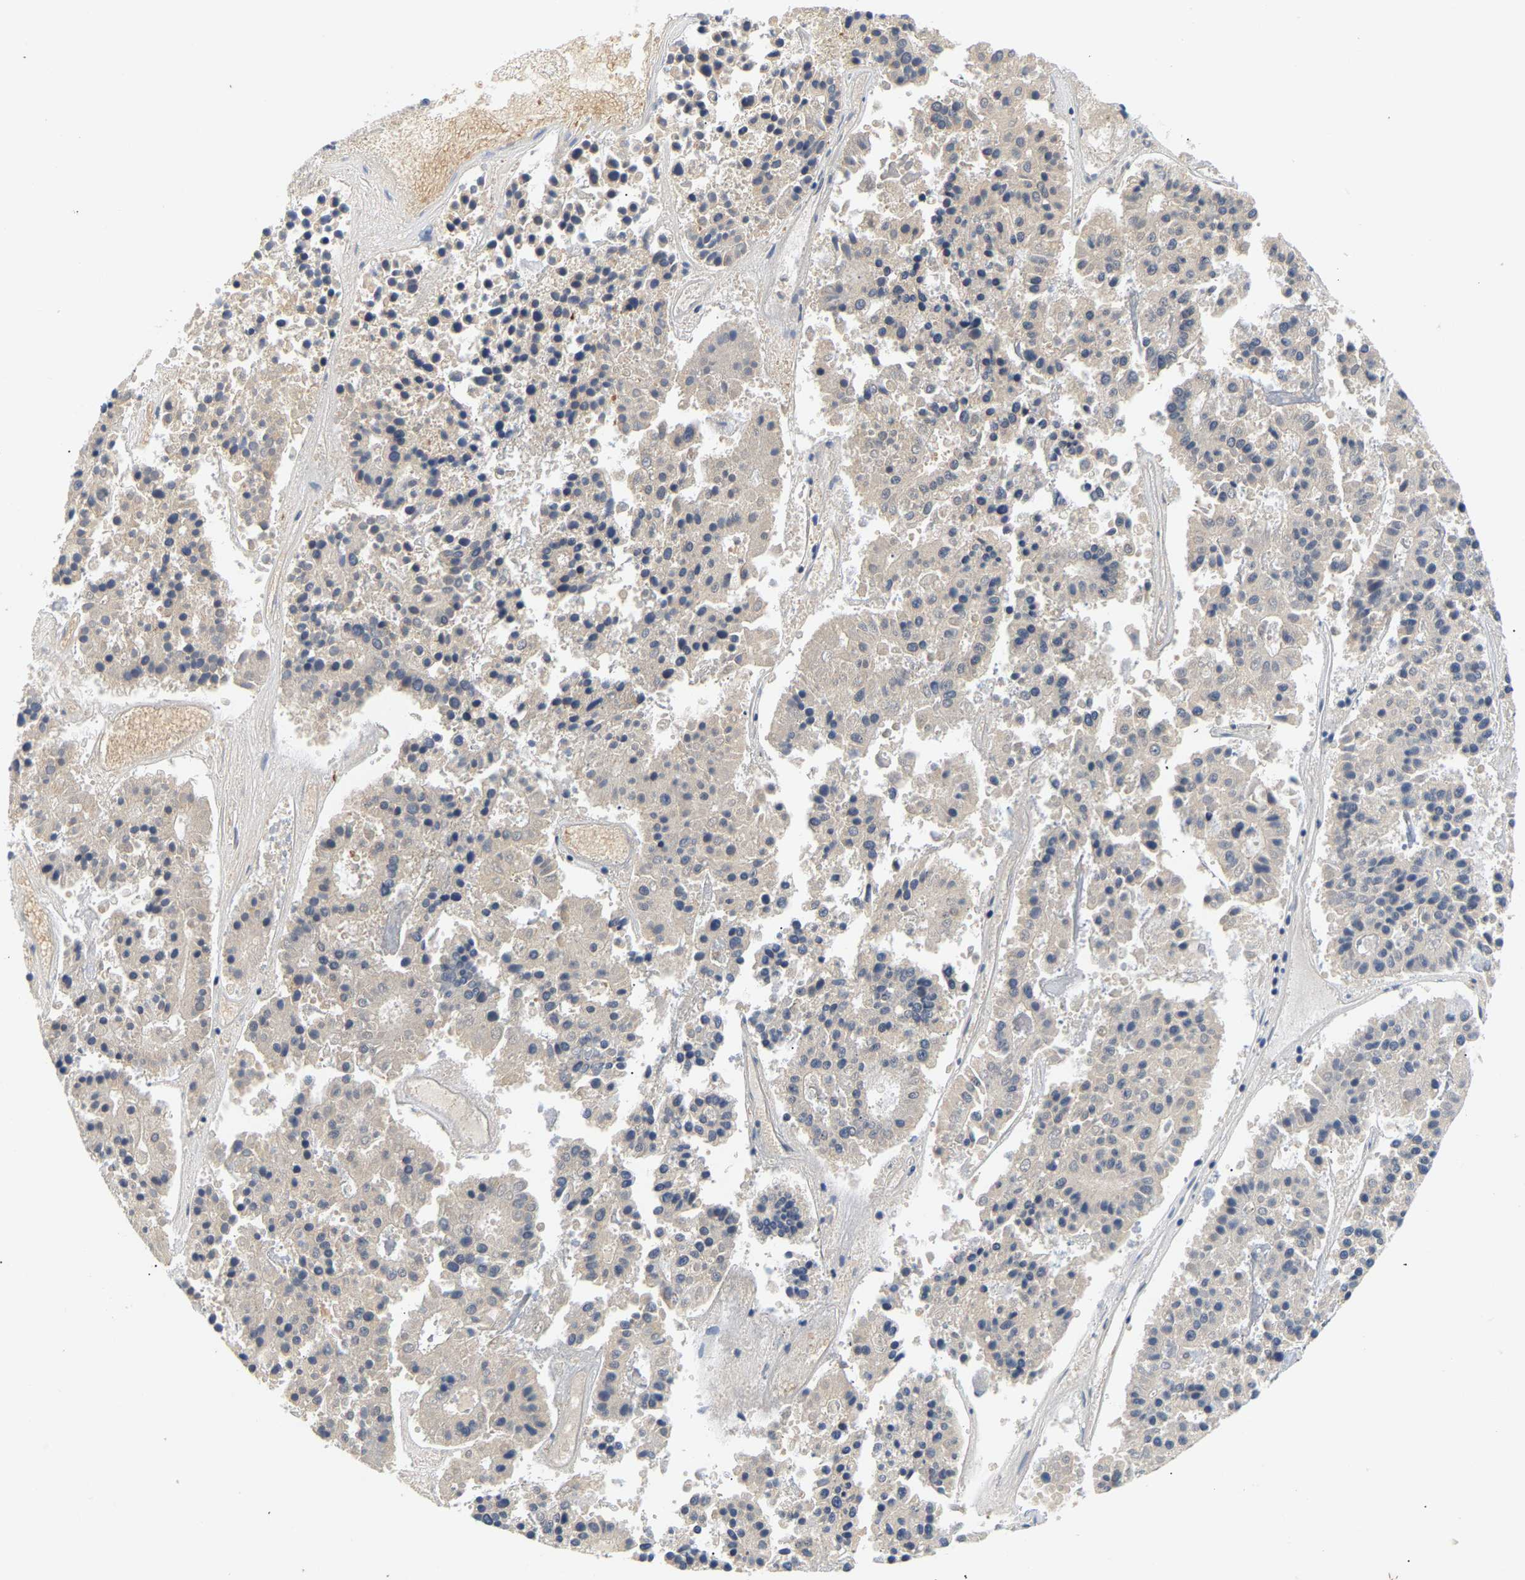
{"staining": {"intensity": "negative", "quantity": "none", "location": "none"}, "tissue": "pancreatic cancer", "cell_type": "Tumor cells", "image_type": "cancer", "snomed": [{"axis": "morphology", "description": "Adenocarcinoma, NOS"}, {"axis": "topography", "description": "Pancreas"}], "caption": "IHC micrograph of human pancreatic cancer stained for a protein (brown), which reveals no expression in tumor cells.", "gene": "PPID", "patient": {"sex": "male", "age": 50}}